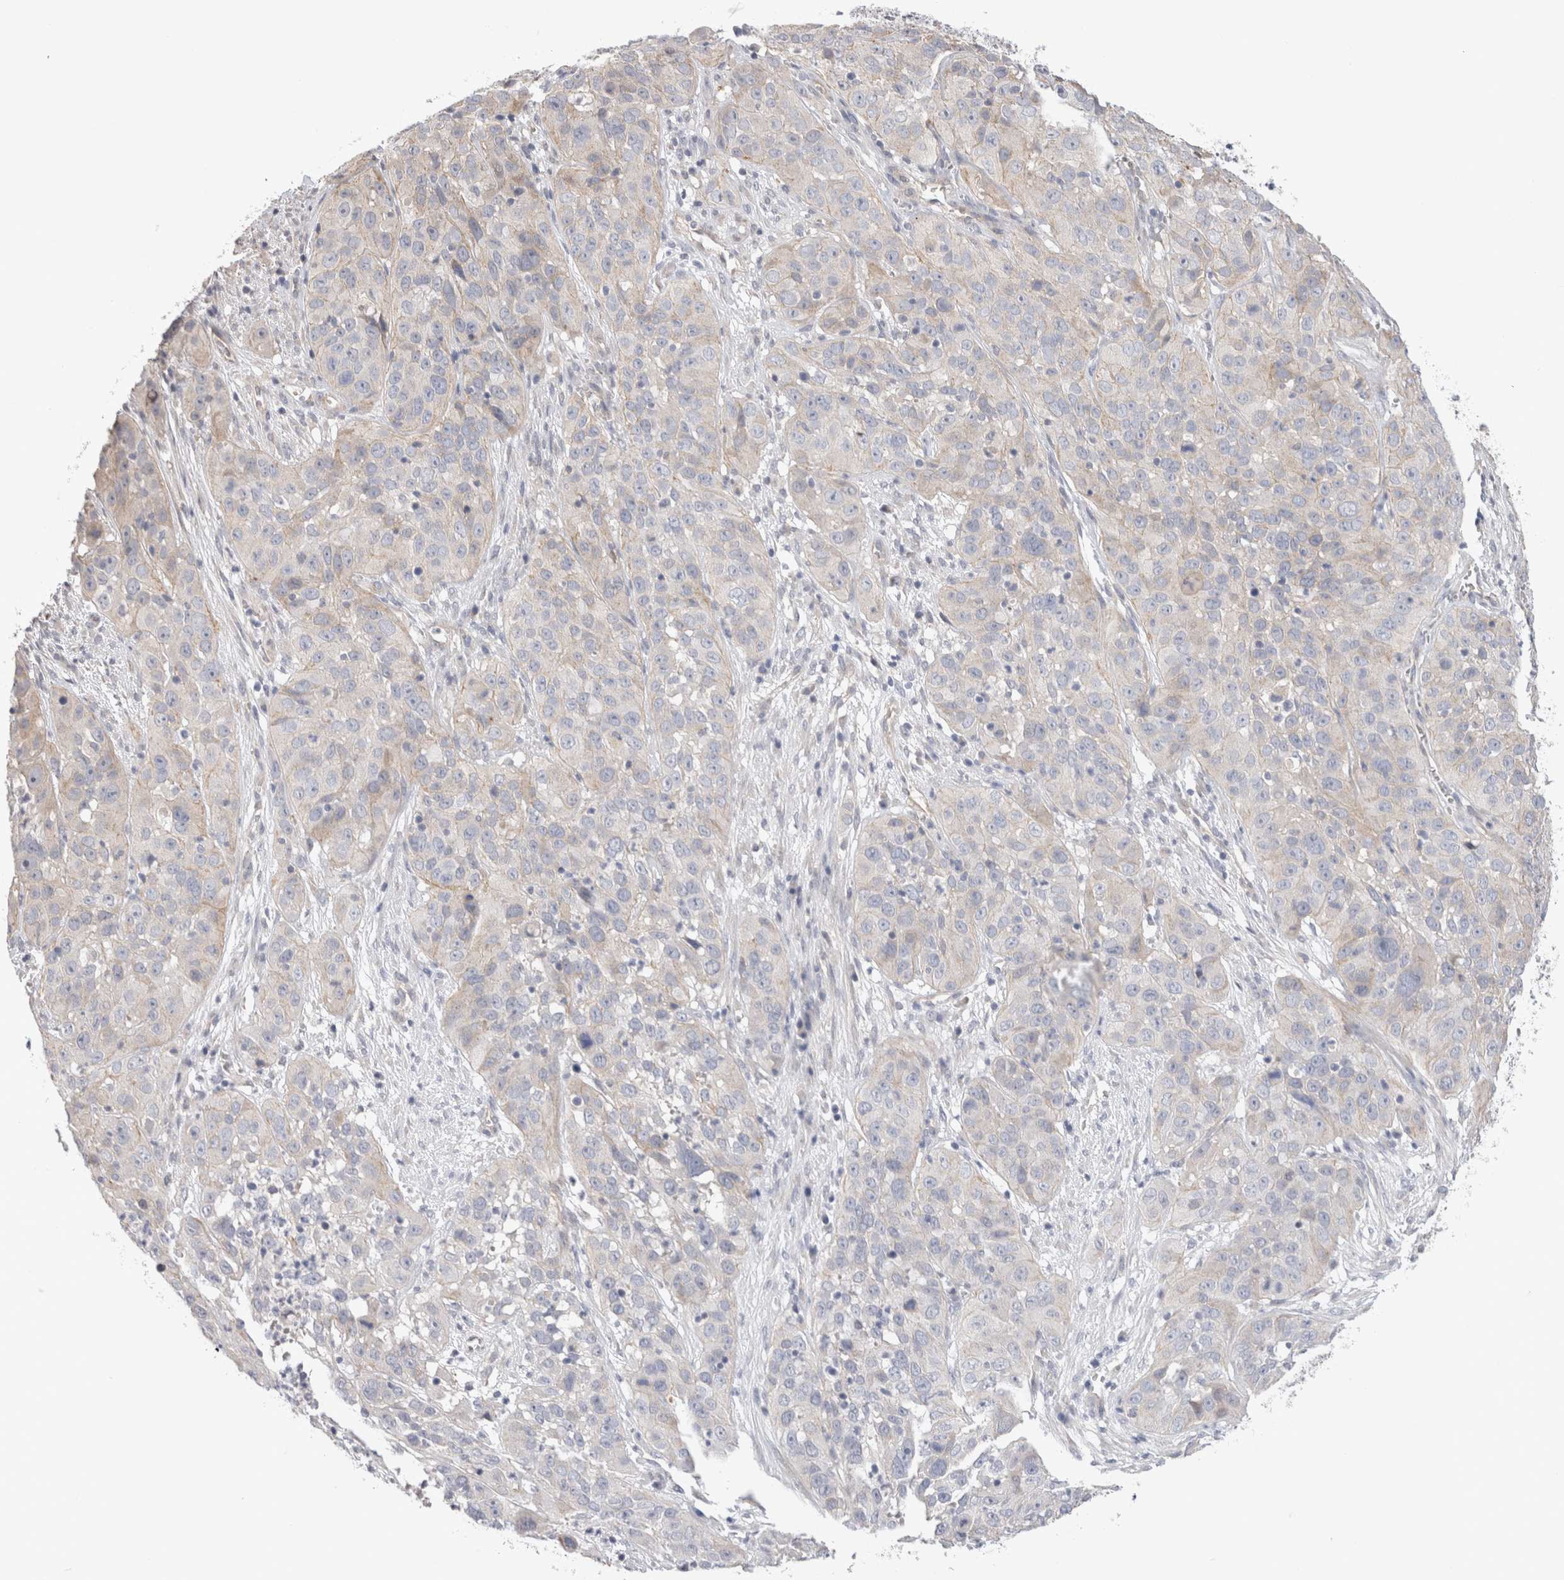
{"staining": {"intensity": "weak", "quantity": "<25%", "location": "cytoplasmic/membranous"}, "tissue": "cervical cancer", "cell_type": "Tumor cells", "image_type": "cancer", "snomed": [{"axis": "morphology", "description": "Squamous cell carcinoma, NOS"}, {"axis": "topography", "description": "Cervix"}], "caption": "High magnification brightfield microscopy of squamous cell carcinoma (cervical) stained with DAB (brown) and counterstained with hematoxylin (blue): tumor cells show no significant expression.", "gene": "AFP", "patient": {"sex": "female", "age": 32}}